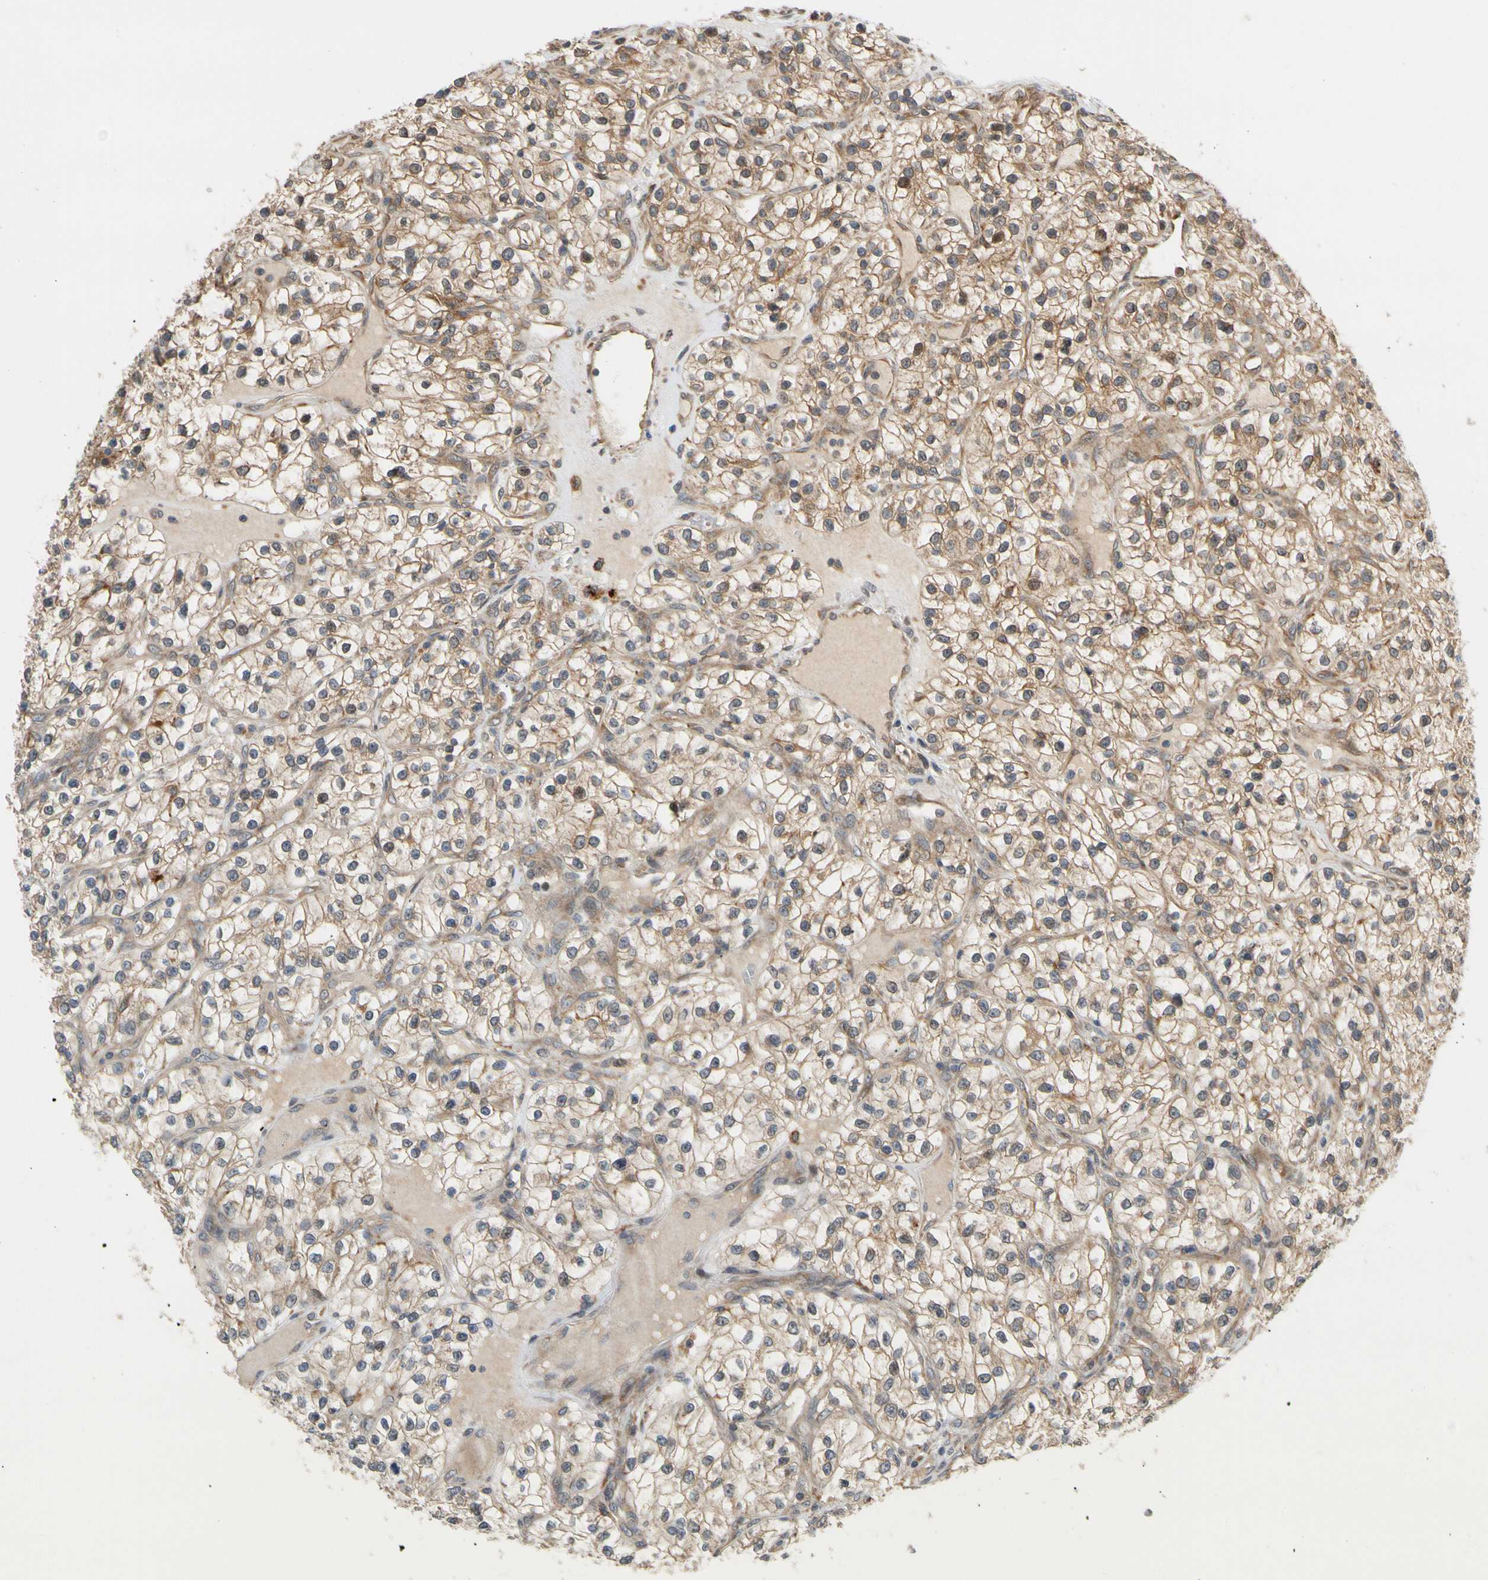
{"staining": {"intensity": "weak", "quantity": ">75%", "location": "cytoplasmic/membranous"}, "tissue": "renal cancer", "cell_type": "Tumor cells", "image_type": "cancer", "snomed": [{"axis": "morphology", "description": "Adenocarcinoma, NOS"}, {"axis": "topography", "description": "Kidney"}], "caption": "Human renal adenocarcinoma stained with a brown dye reveals weak cytoplasmic/membranous positive expression in approximately >75% of tumor cells.", "gene": "ANKHD1", "patient": {"sex": "female", "age": 57}}